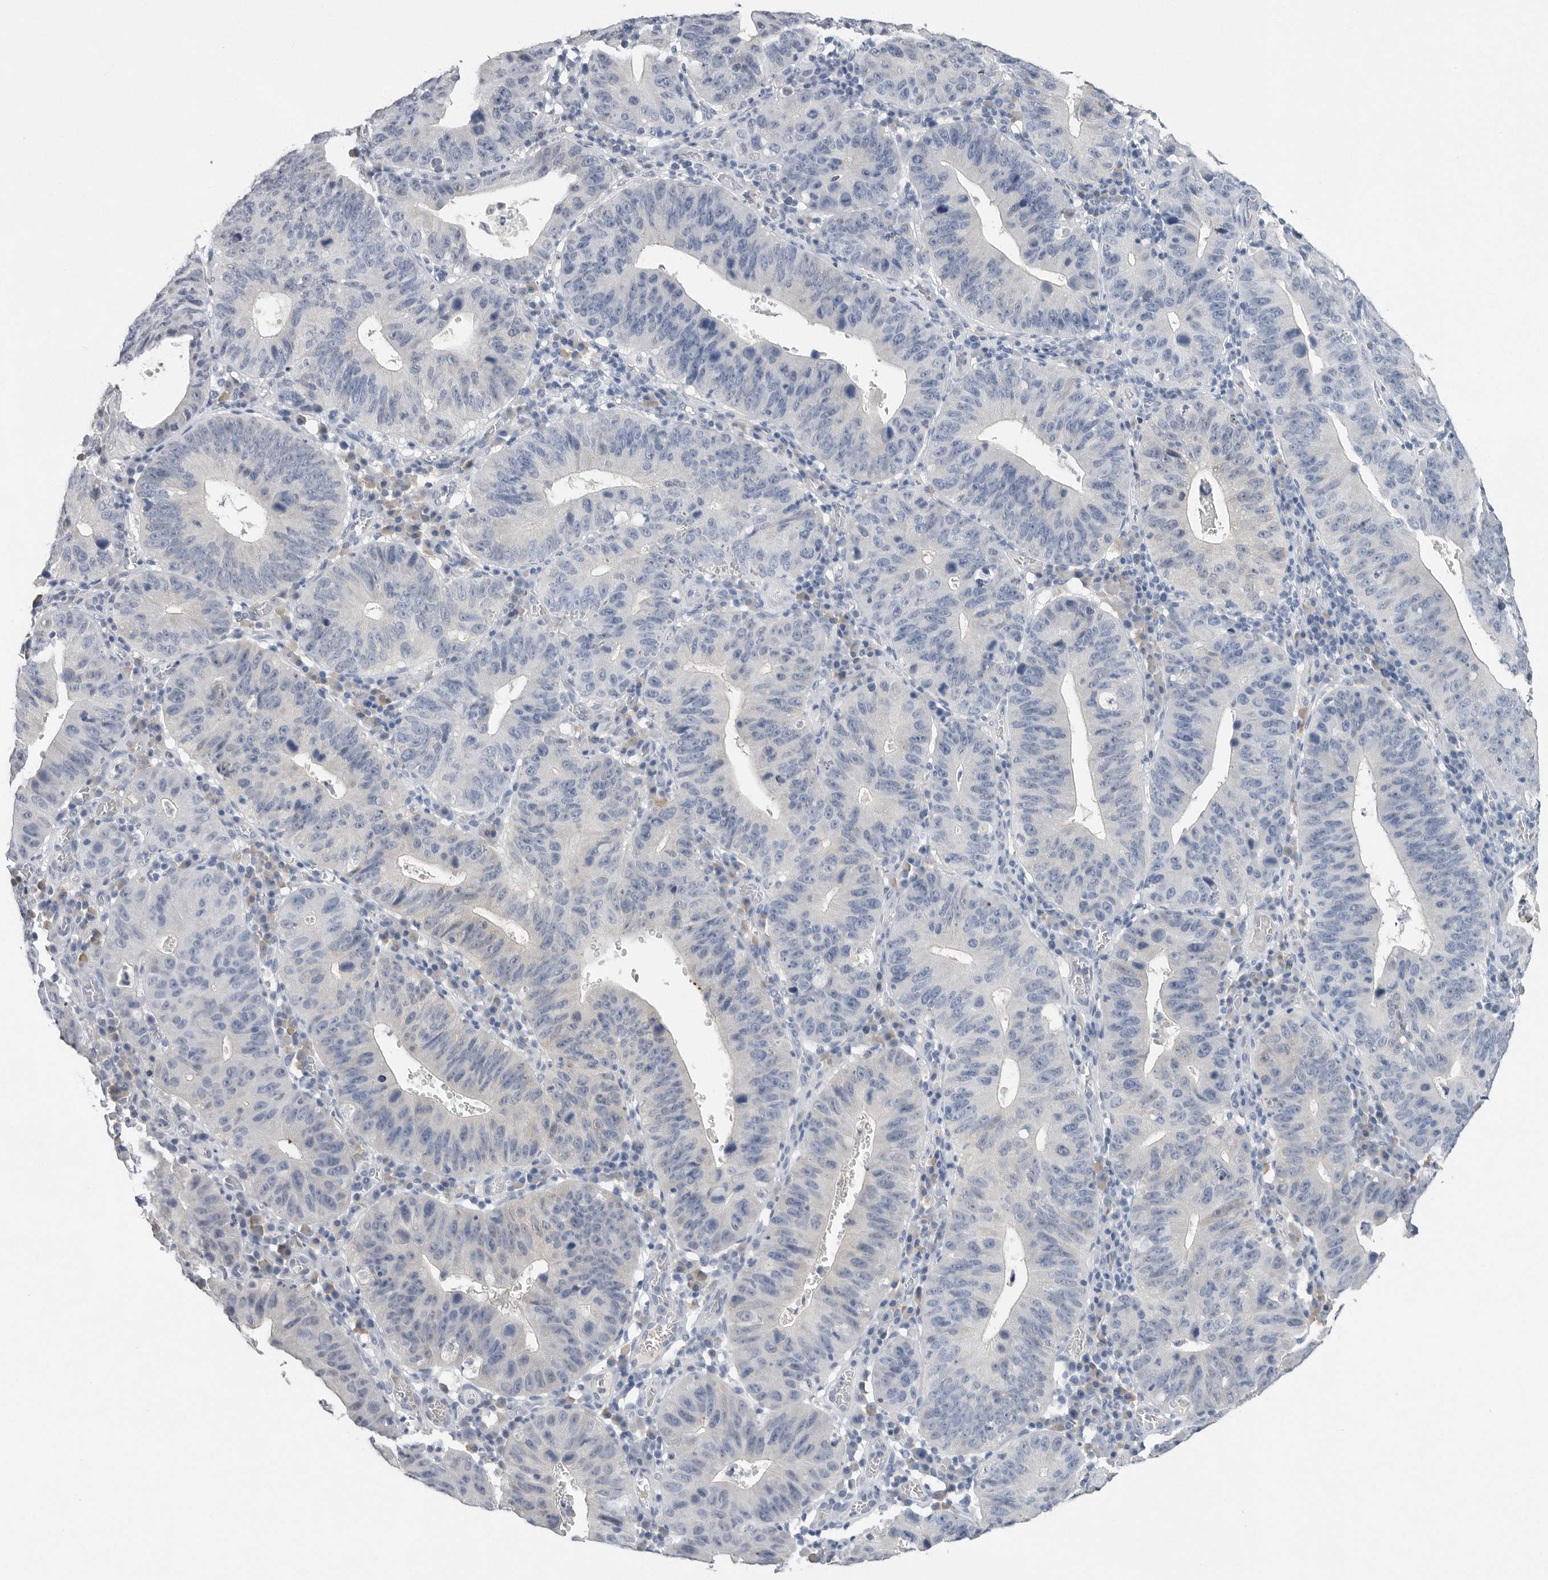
{"staining": {"intensity": "negative", "quantity": "none", "location": "none"}, "tissue": "stomach cancer", "cell_type": "Tumor cells", "image_type": "cancer", "snomed": [{"axis": "morphology", "description": "Adenocarcinoma, NOS"}, {"axis": "topography", "description": "Stomach"}], "caption": "Protein analysis of stomach cancer reveals no significant staining in tumor cells.", "gene": "FABP6", "patient": {"sex": "male", "age": 59}}